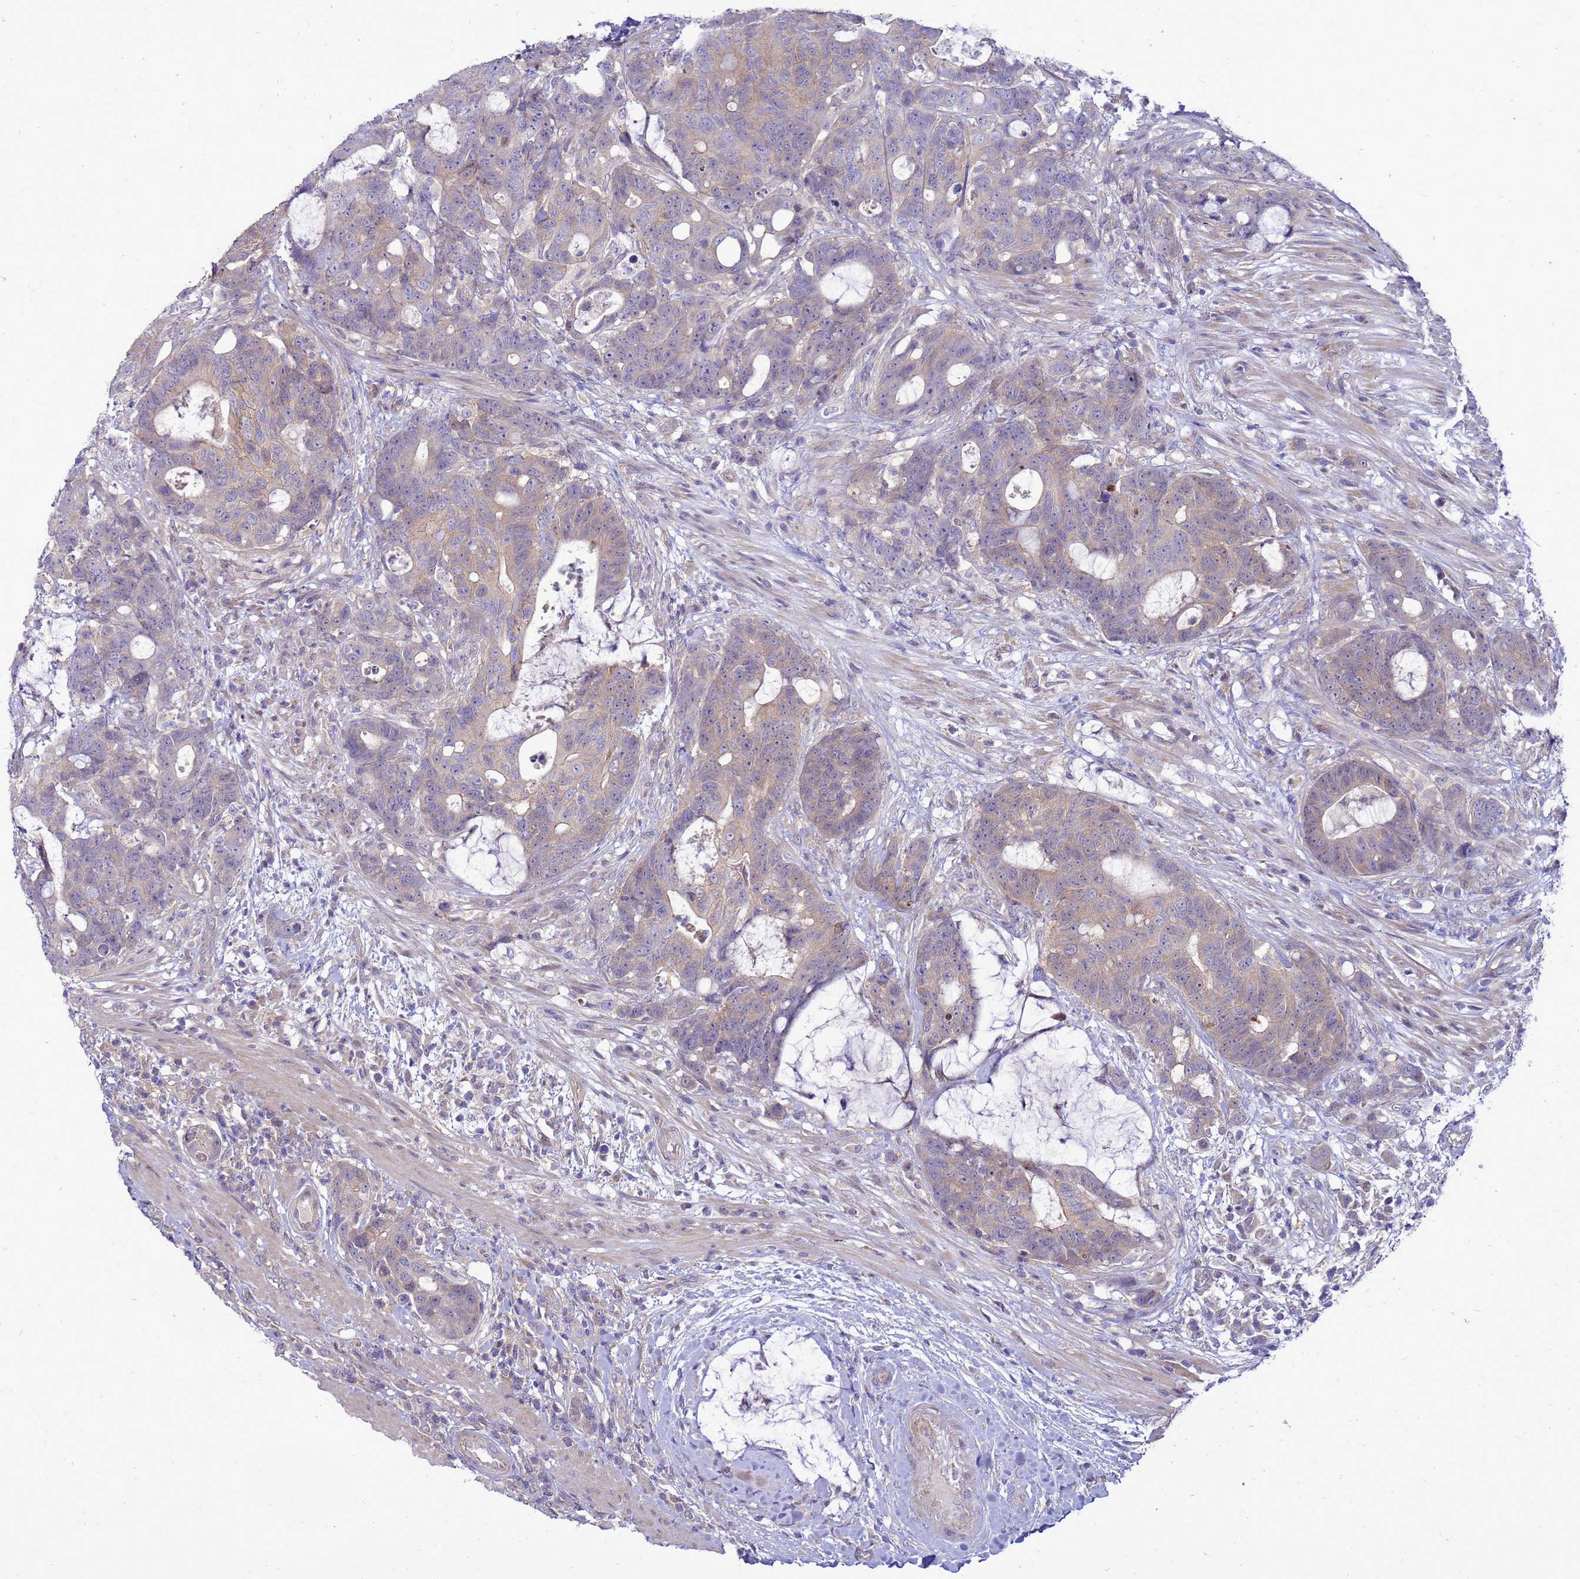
{"staining": {"intensity": "weak", "quantity": "25%-75%", "location": "cytoplasmic/membranous"}, "tissue": "colorectal cancer", "cell_type": "Tumor cells", "image_type": "cancer", "snomed": [{"axis": "morphology", "description": "Adenocarcinoma, NOS"}, {"axis": "topography", "description": "Colon"}], "caption": "Immunohistochemical staining of human colorectal adenocarcinoma reveals low levels of weak cytoplasmic/membranous staining in approximately 25%-75% of tumor cells.", "gene": "ENOPH1", "patient": {"sex": "female", "age": 82}}